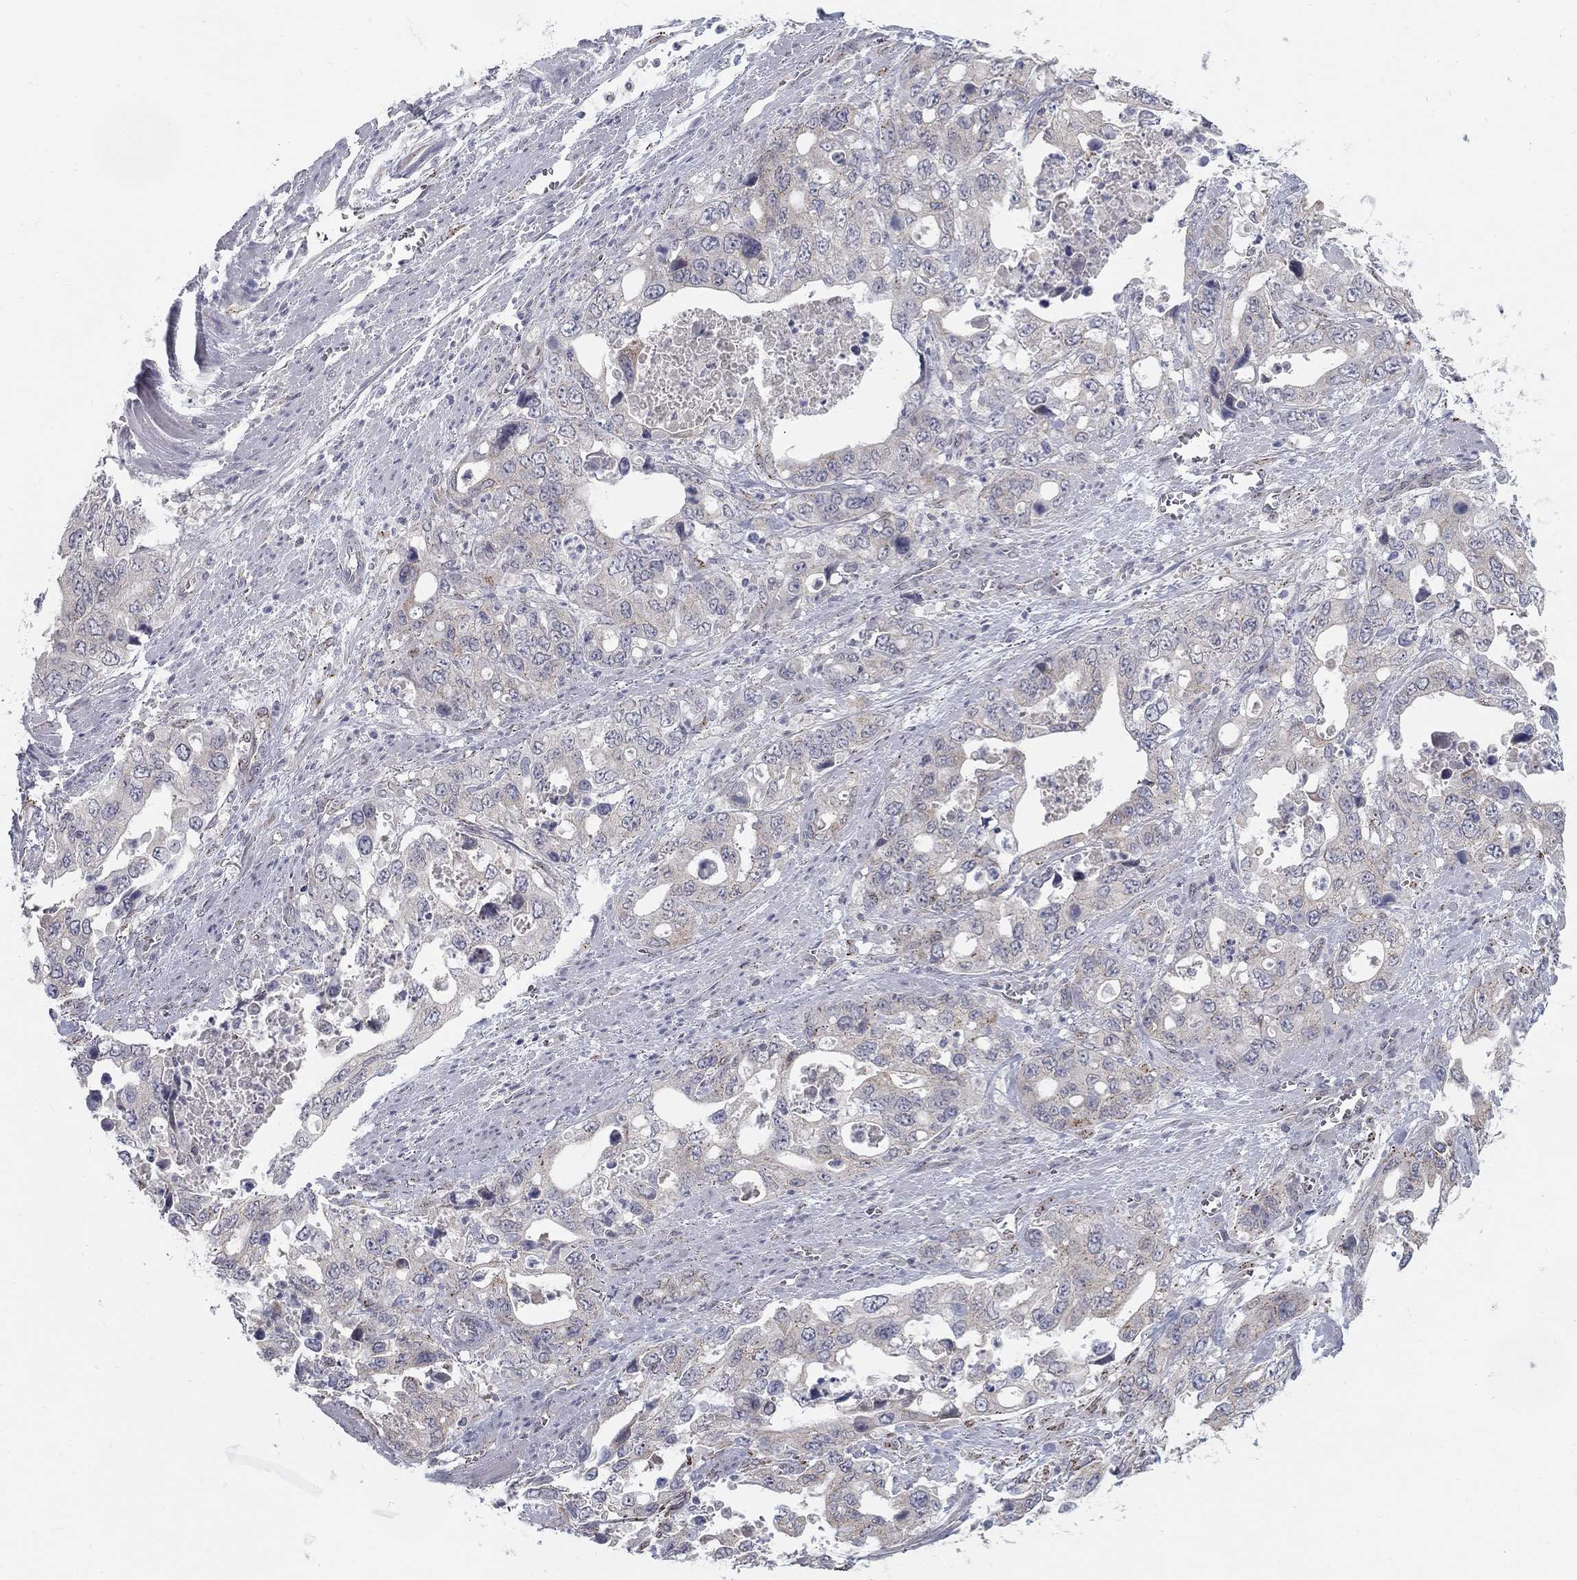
{"staining": {"intensity": "weak", "quantity": "<25%", "location": "cytoplasmic/membranous"}, "tissue": "stomach cancer", "cell_type": "Tumor cells", "image_type": "cancer", "snomed": [{"axis": "morphology", "description": "Adenocarcinoma, NOS"}, {"axis": "topography", "description": "Stomach, upper"}], "caption": "Human stomach cancer stained for a protein using IHC exhibits no staining in tumor cells.", "gene": "PANK3", "patient": {"sex": "male", "age": 74}}